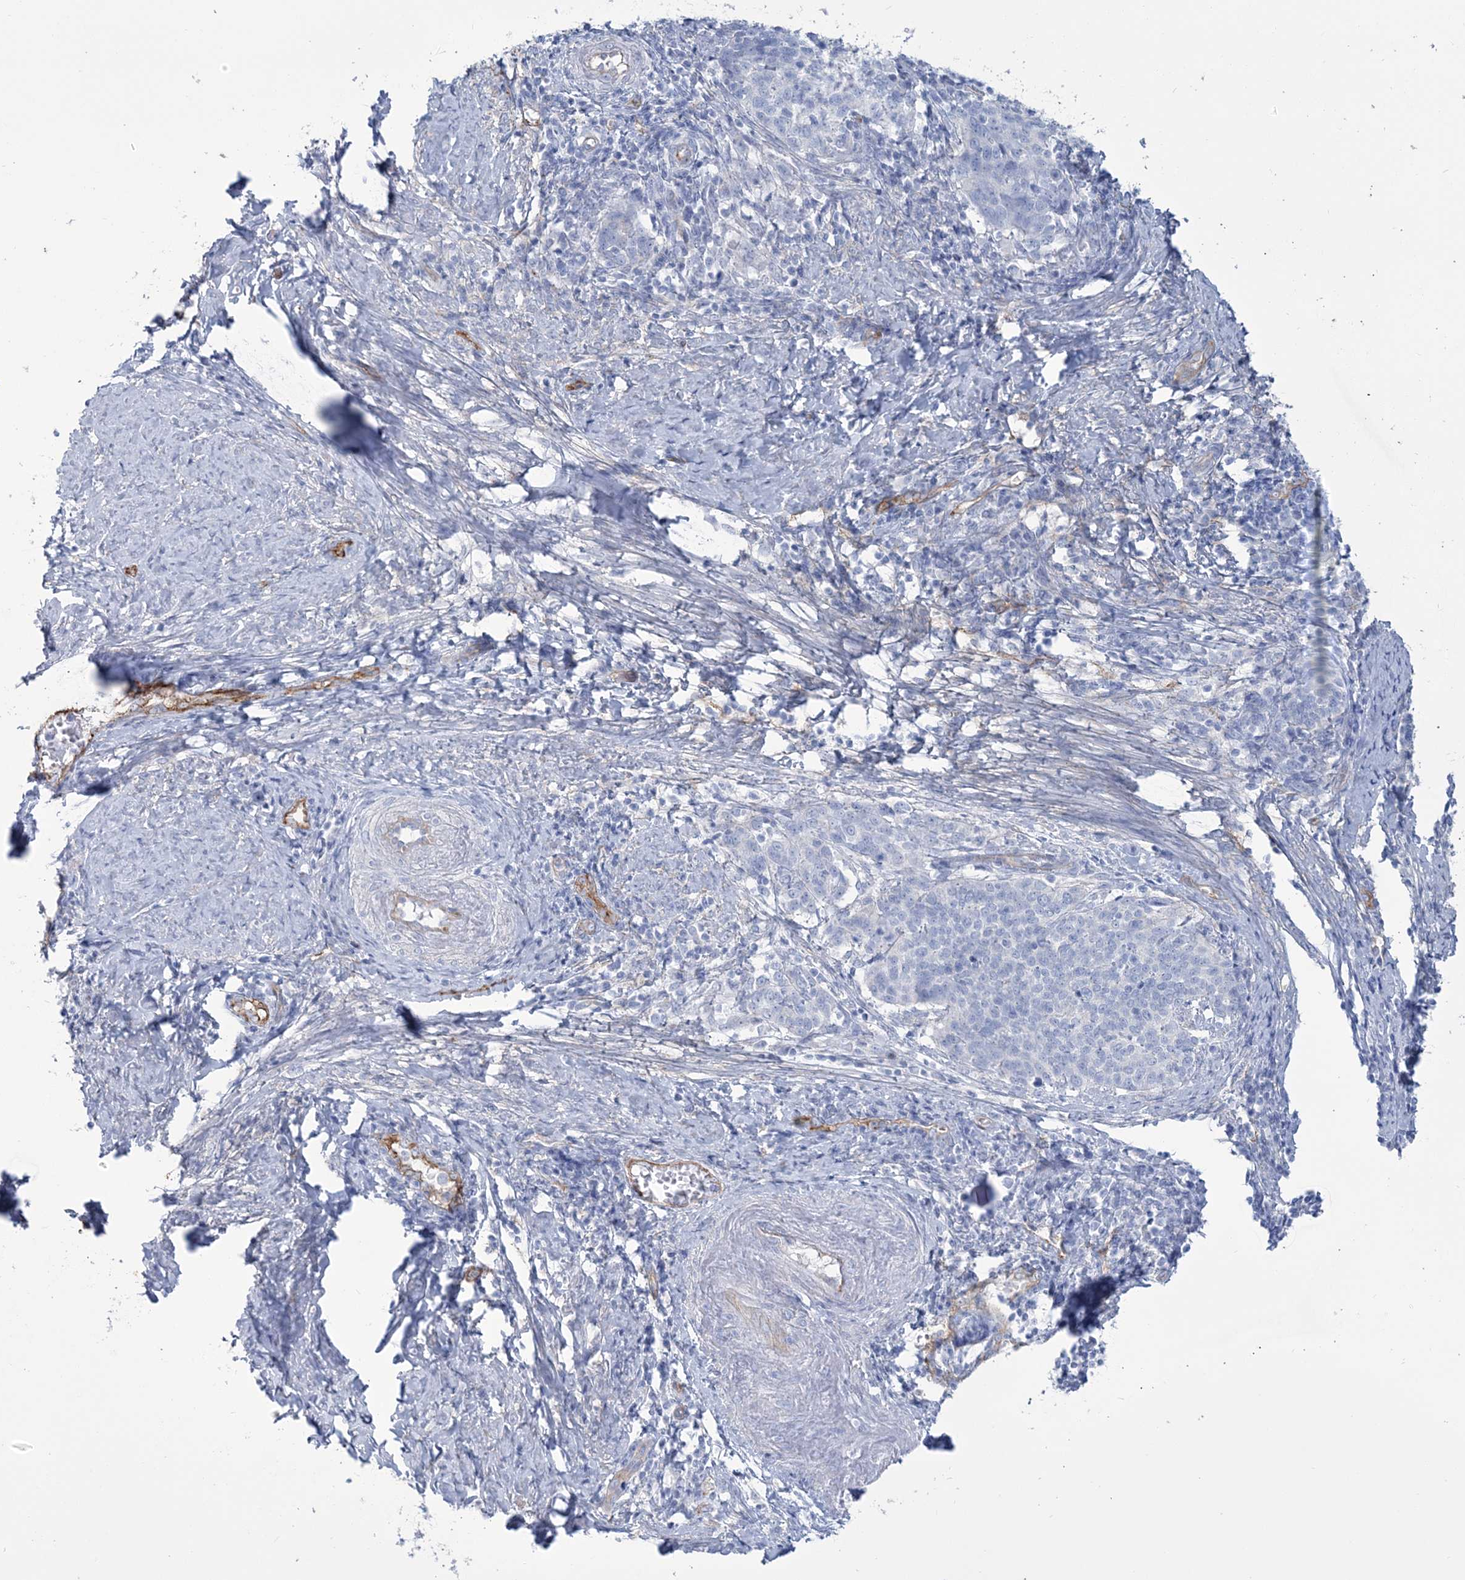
{"staining": {"intensity": "negative", "quantity": "none", "location": "none"}, "tissue": "cervical cancer", "cell_type": "Tumor cells", "image_type": "cancer", "snomed": [{"axis": "morphology", "description": "Squamous cell carcinoma, NOS"}, {"axis": "topography", "description": "Cervix"}], "caption": "Photomicrograph shows no significant protein positivity in tumor cells of cervical squamous cell carcinoma.", "gene": "RAB11FIP5", "patient": {"sex": "female", "age": 39}}